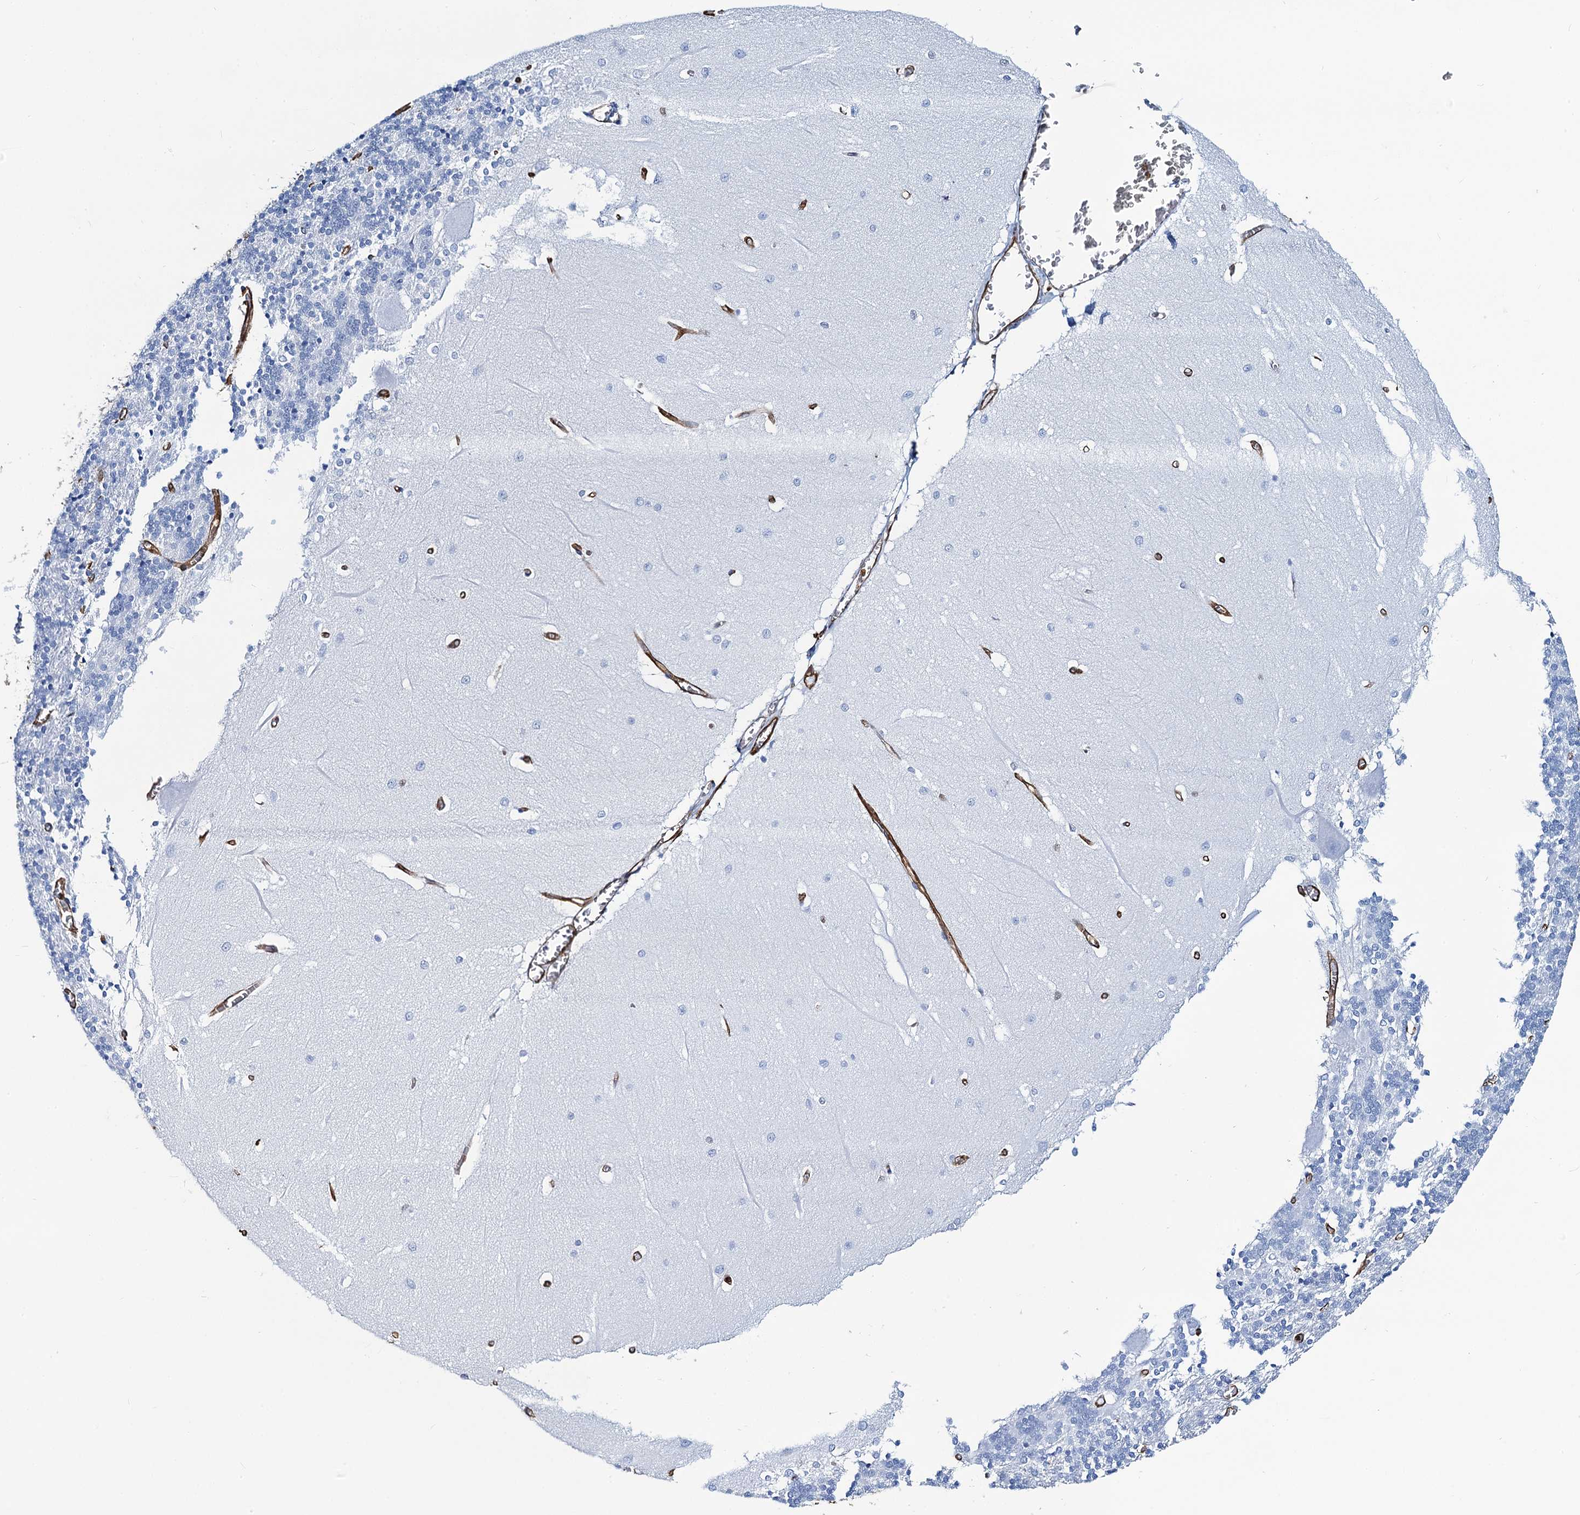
{"staining": {"intensity": "negative", "quantity": "none", "location": "none"}, "tissue": "cerebellum", "cell_type": "Cells in granular layer", "image_type": "normal", "snomed": [{"axis": "morphology", "description": "Normal tissue, NOS"}, {"axis": "topography", "description": "Cerebellum"}], "caption": "An immunohistochemistry image of benign cerebellum is shown. There is no staining in cells in granular layer of cerebellum.", "gene": "PGM2", "patient": {"sex": "male", "age": 37}}